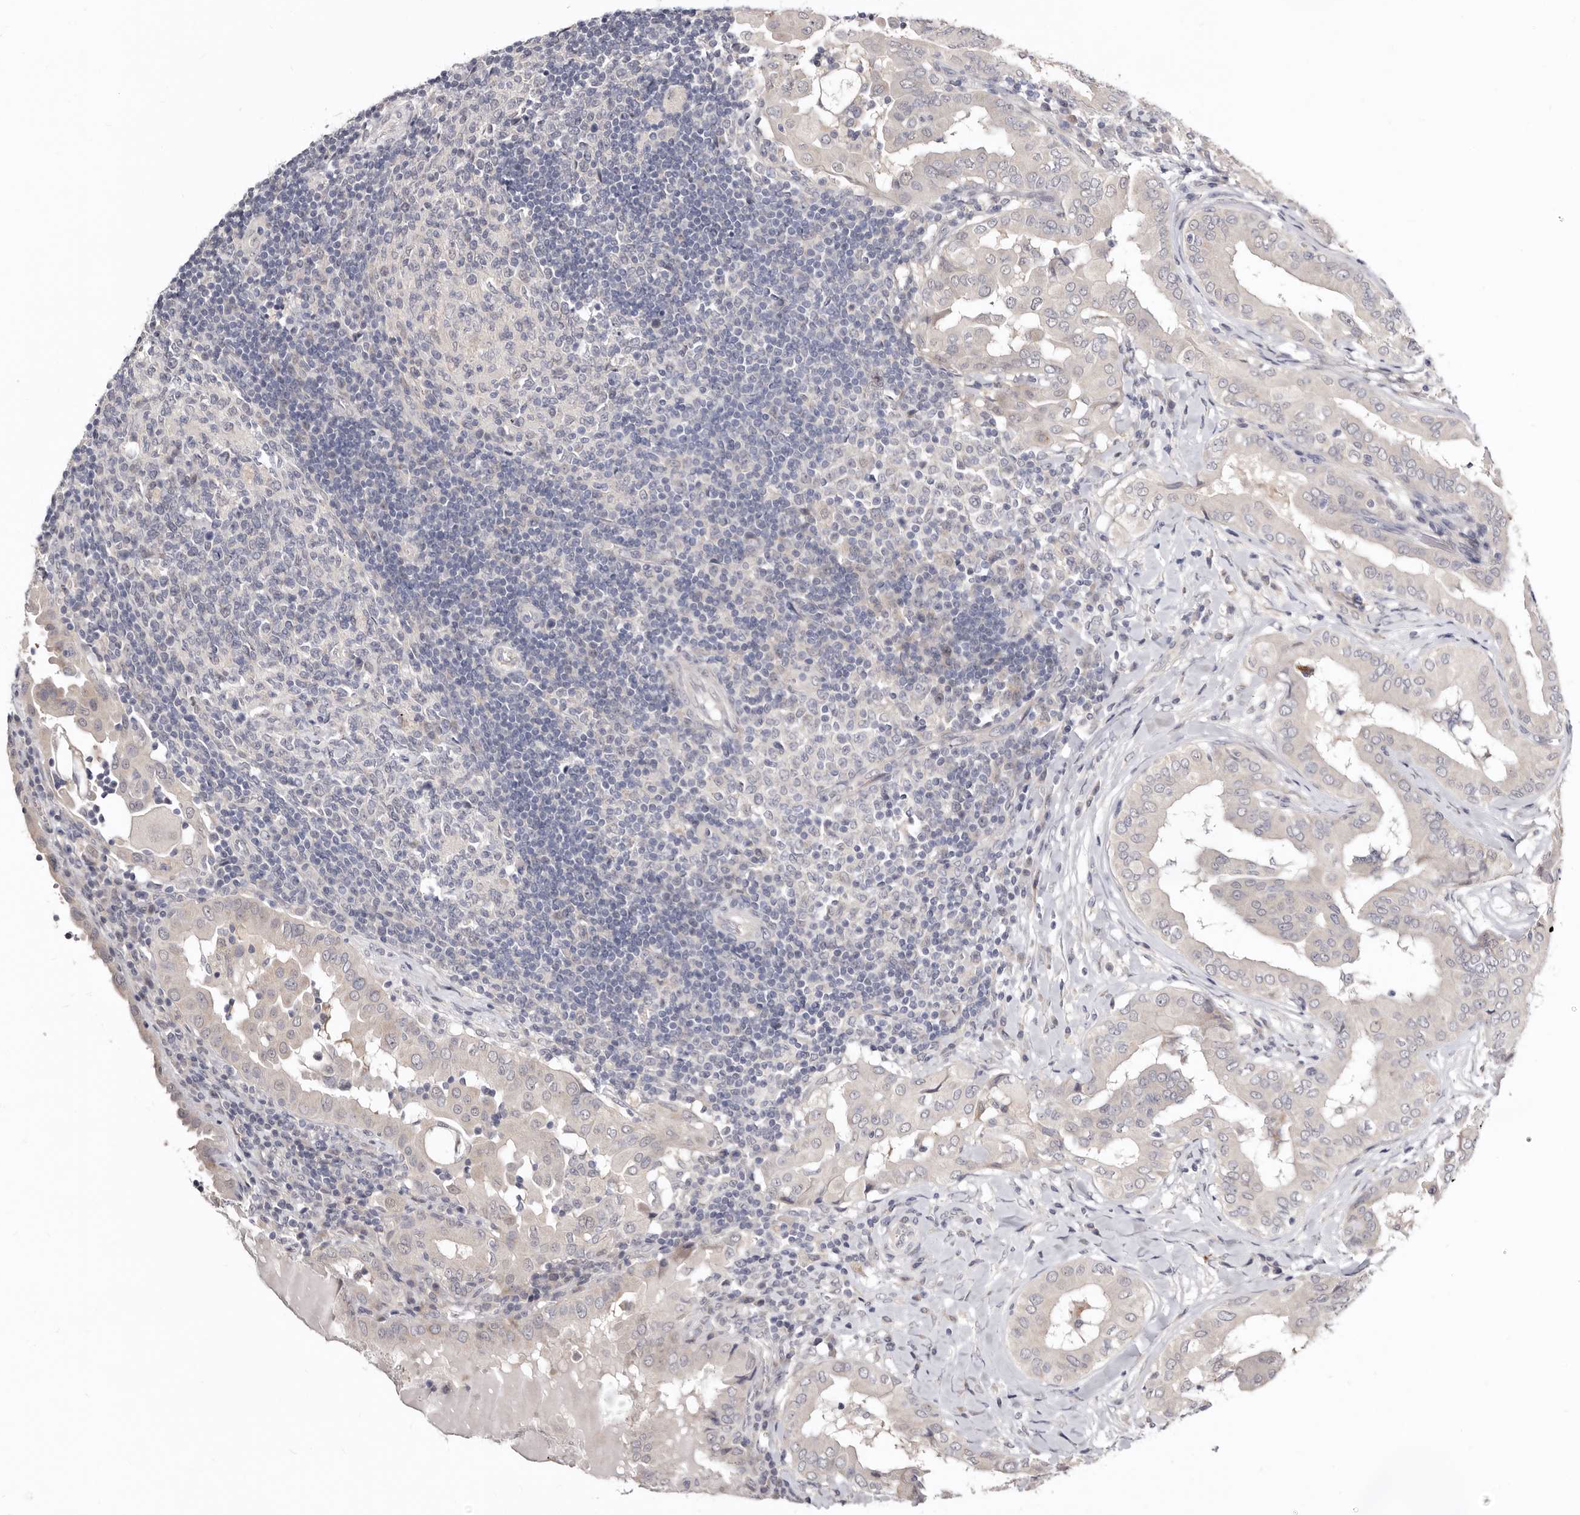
{"staining": {"intensity": "negative", "quantity": "none", "location": "none"}, "tissue": "thyroid cancer", "cell_type": "Tumor cells", "image_type": "cancer", "snomed": [{"axis": "morphology", "description": "Papillary adenocarcinoma, NOS"}, {"axis": "topography", "description": "Thyroid gland"}], "caption": "Micrograph shows no protein positivity in tumor cells of thyroid papillary adenocarcinoma tissue.", "gene": "KLHL4", "patient": {"sex": "male", "age": 33}}